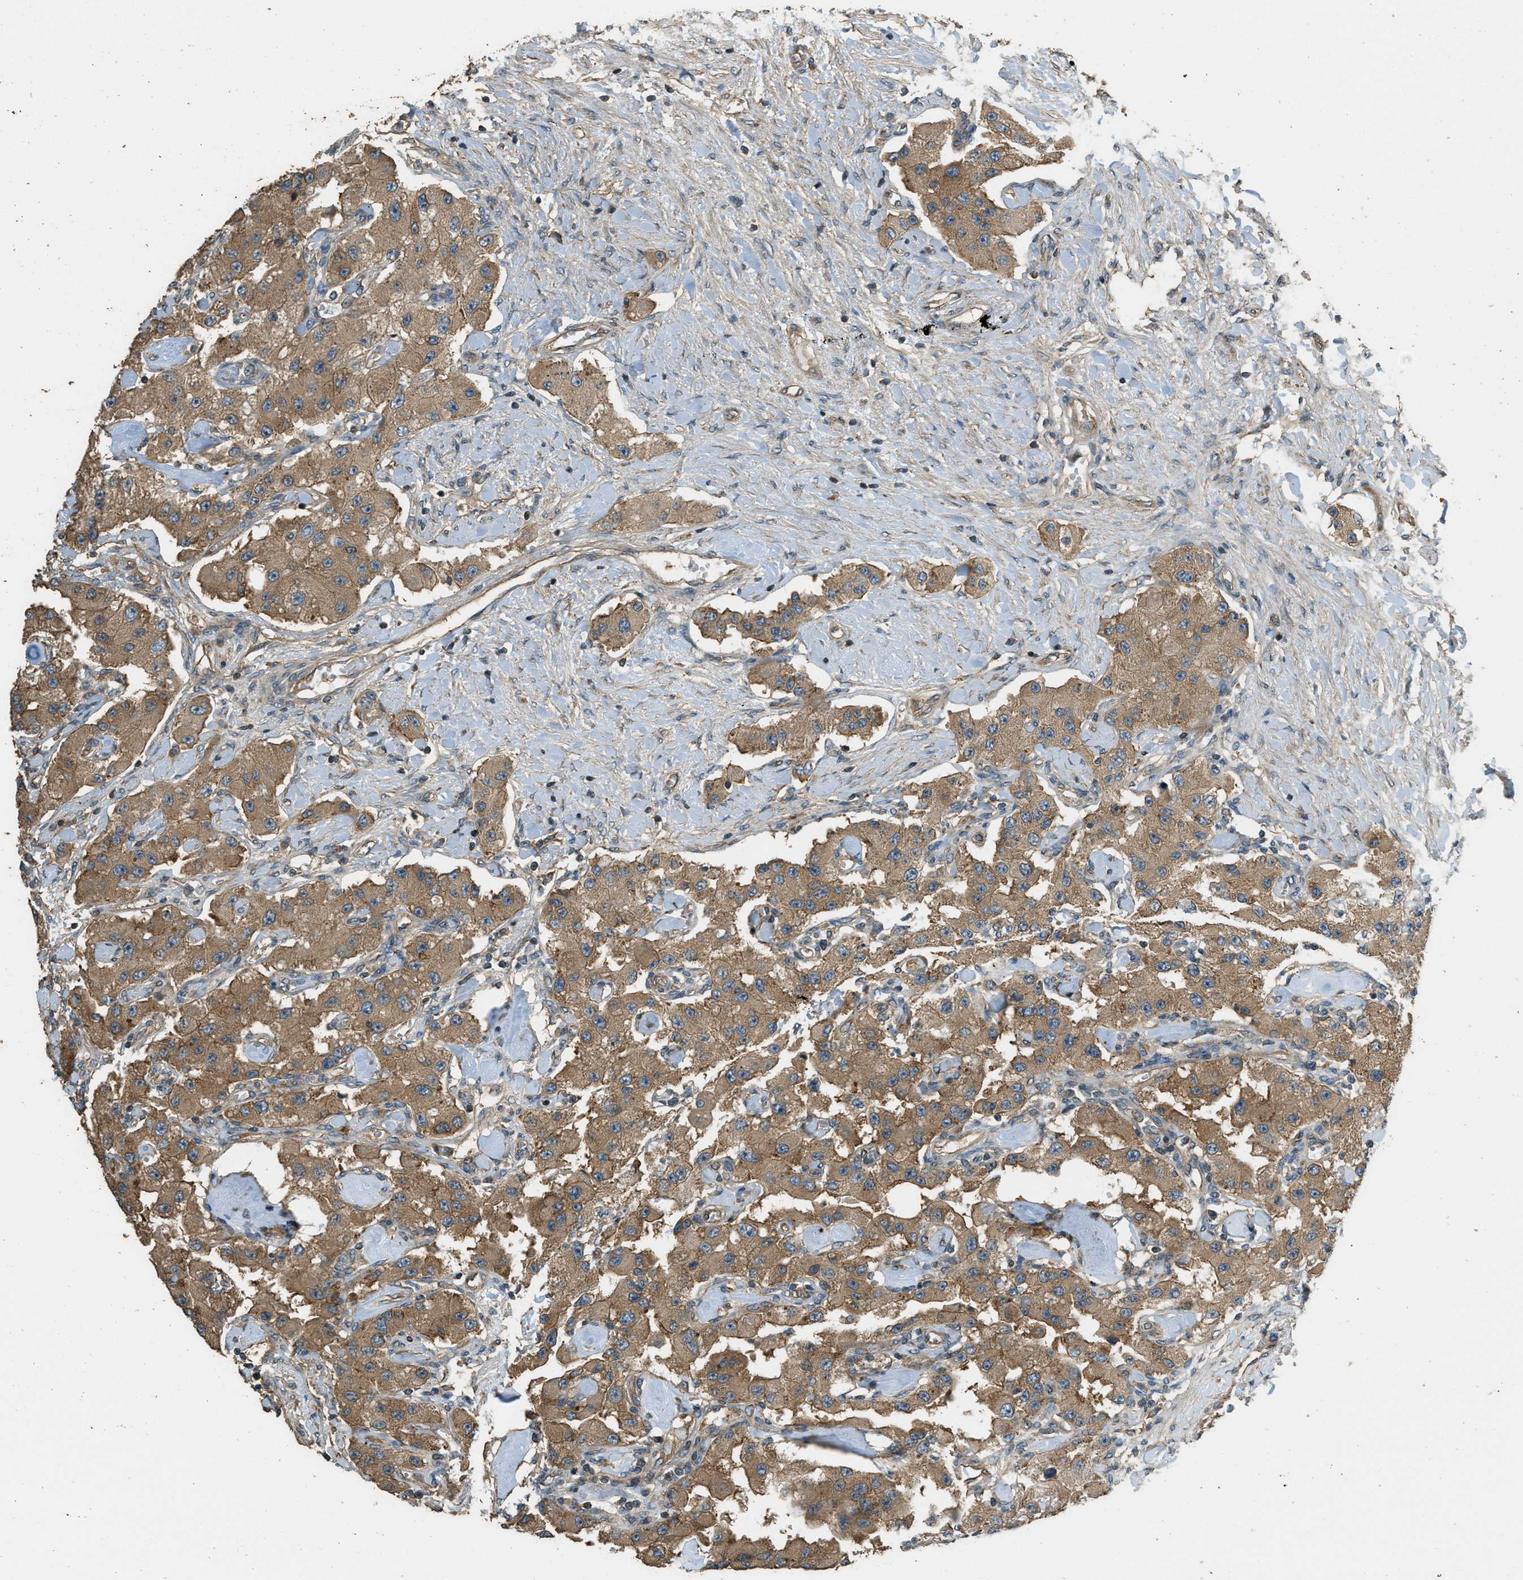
{"staining": {"intensity": "moderate", "quantity": ">75%", "location": "cytoplasmic/membranous"}, "tissue": "carcinoid", "cell_type": "Tumor cells", "image_type": "cancer", "snomed": [{"axis": "morphology", "description": "Carcinoid, malignant, NOS"}, {"axis": "topography", "description": "Pancreas"}], "caption": "The immunohistochemical stain labels moderate cytoplasmic/membranous expression in tumor cells of malignant carcinoid tissue.", "gene": "MARS1", "patient": {"sex": "male", "age": 41}}